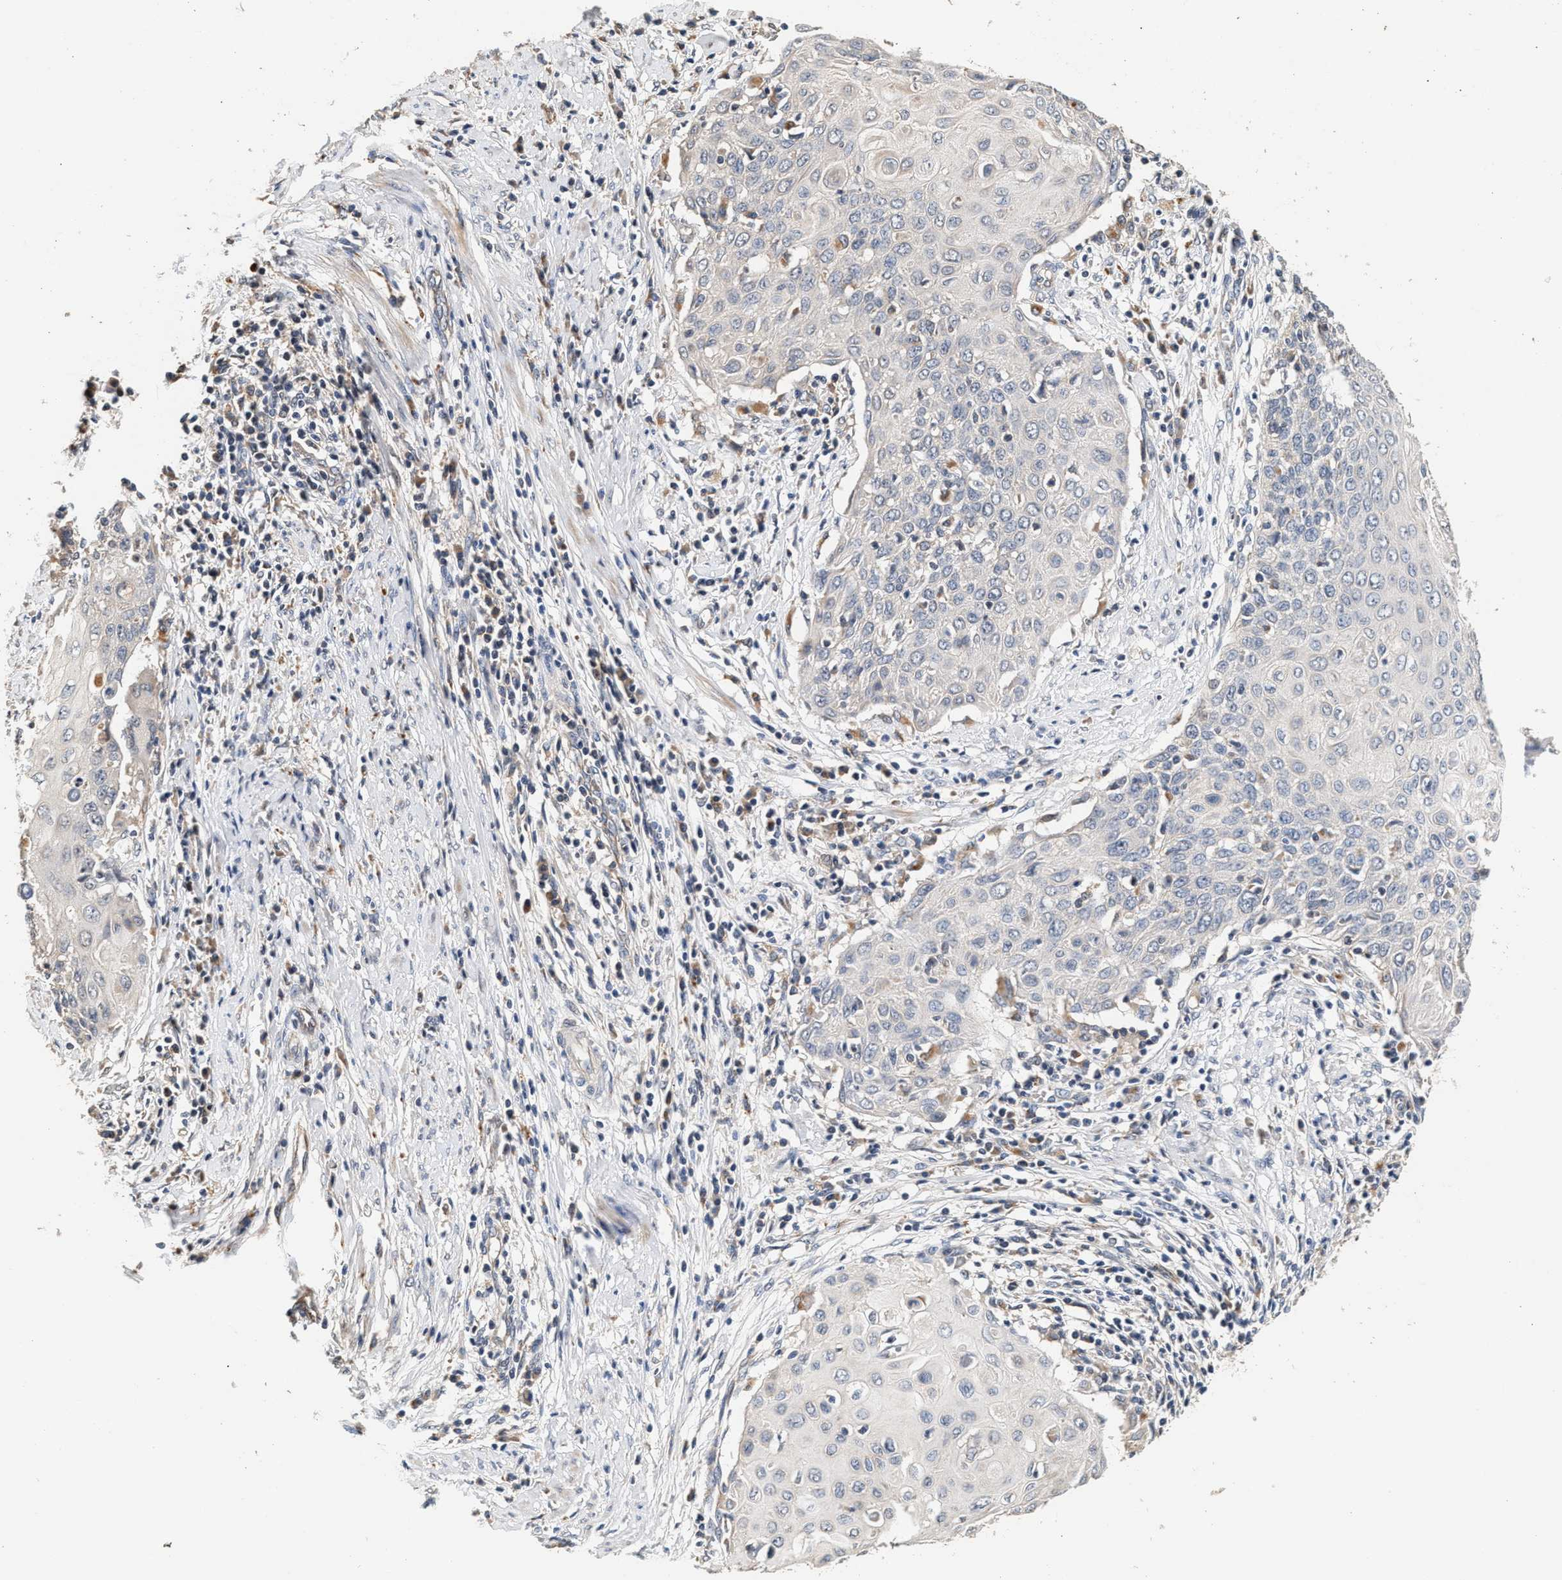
{"staining": {"intensity": "negative", "quantity": "none", "location": "none"}, "tissue": "cervical cancer", "cell_type": "Tumor cells", "image_type": "cancer", "snomed": [{"axis": "morphology", "description": "Squamous cell carcinoma, NOS"}, {"axis": "topography", "description": "Cervix"}], "caption": "Histopathology image shows no significant protein expression in tumor cells of cervical squamous cell carcinoma.", "gene": "PTGR3", "patient": {"sex": "female", "age": 39}}